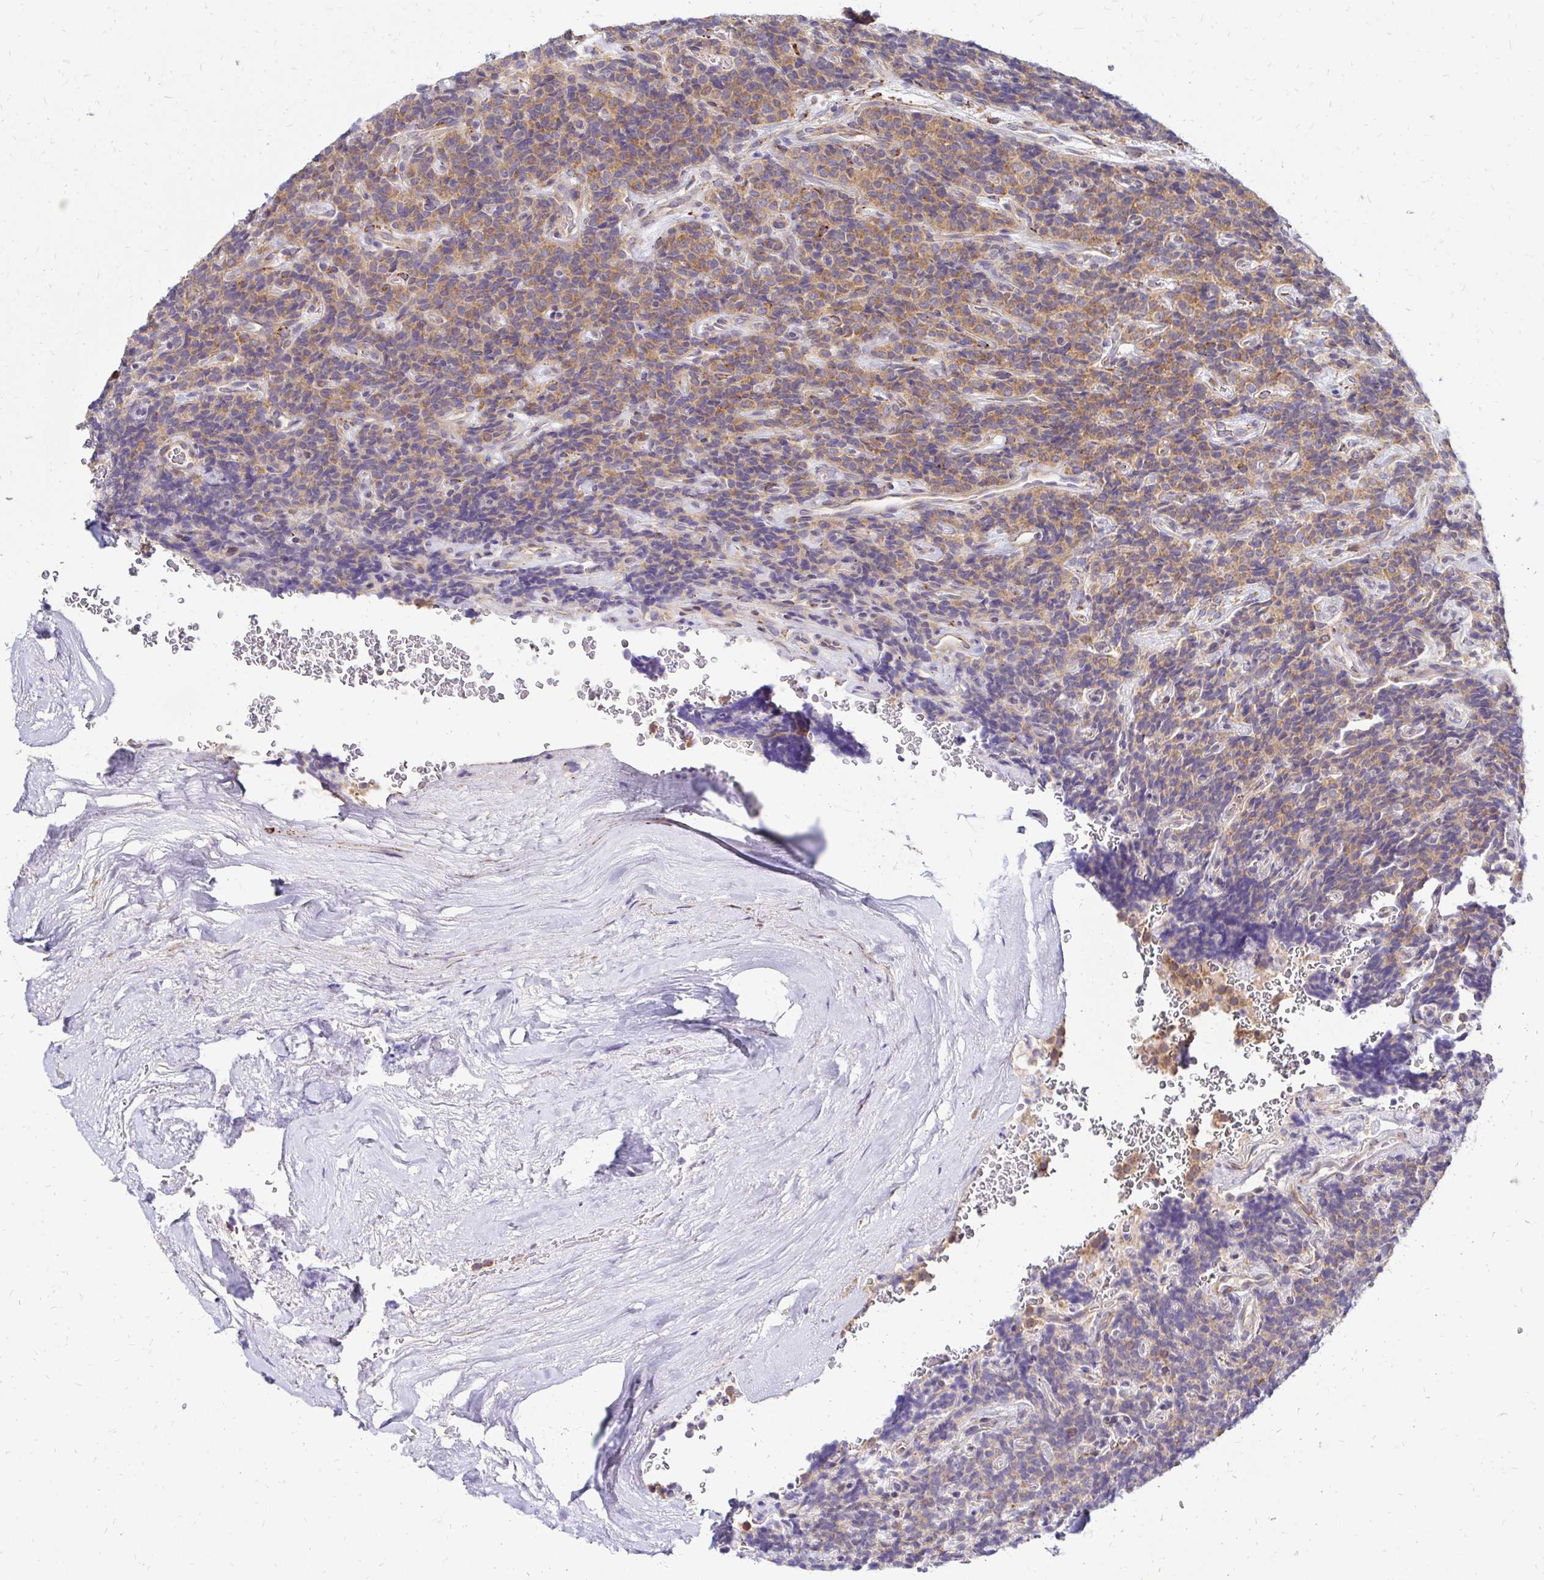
{"staining": {"intensity": "moderate", "quantity": "25%-75%", "location": "cytoplasmic/membranous"}, "tissue": "carcinoid", "cell_type": "Tumor cells", "image_type": "cancer", "snomed": [{"axis": "morphology", "description": "Carcinoid, malignant, NOS"}, {"axis": "topography", "description": "Pancreas"}], "caption": "Immunohistochemistry (IHC) of malignant carcinoid reveals medium levels of moderate cytoplasmic/membranous staining in approximately 25%-75% of tumor cells. (Stains: DAB in brown, nuclei in blue, Microscopy: brightfield microscopy at high magnification).", "gene": "IDUA", "patient": {"sex": "male", "age": 36}}